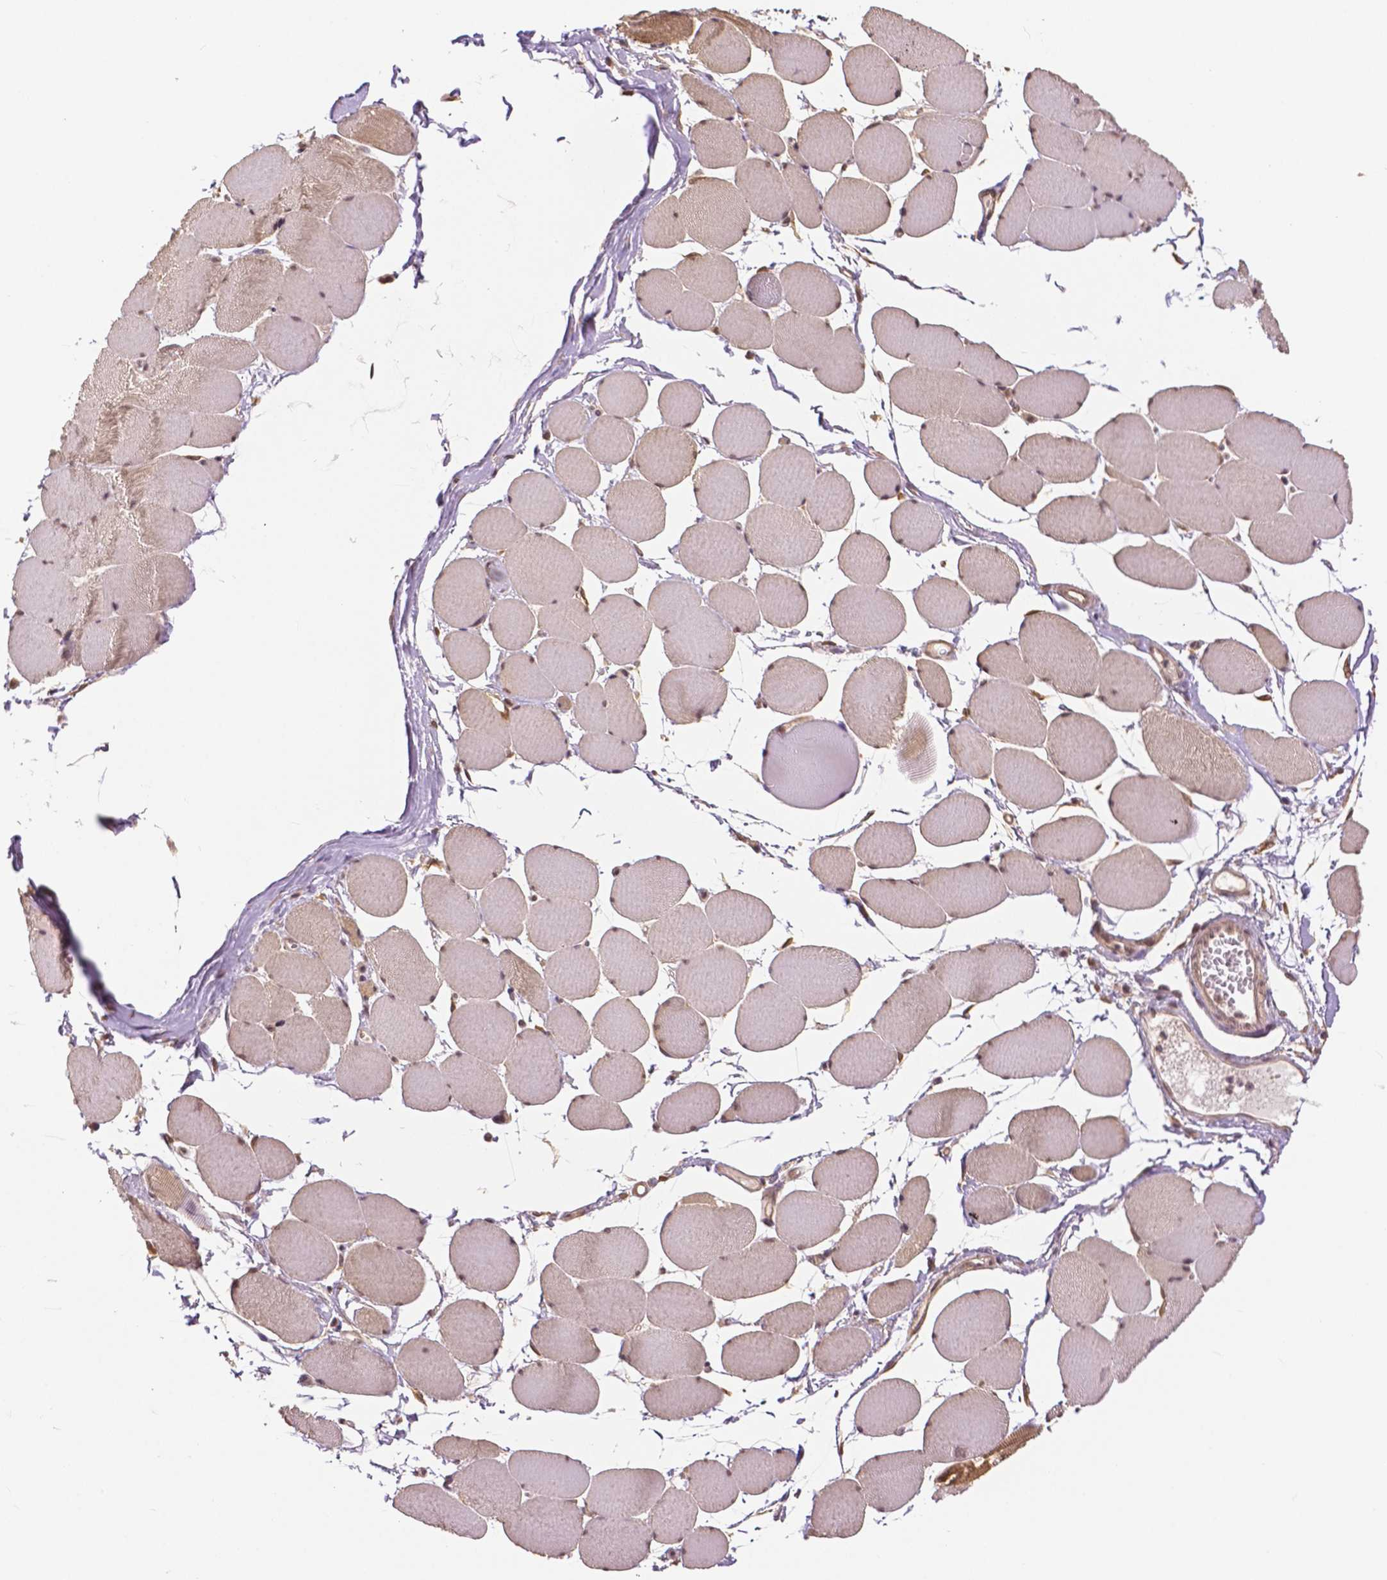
{"staining": {"intensity": "weak", "quantity": "25%-75%", "location": "cytoplasmic/membranous,nuclear"}, "tissue": "skeletal muscle", "cell_type": "Myocytes", "image_type": "normal", "snomed": [{"axis": "morphology", "description": "Normal tissue, NOS"}, {"axis": "topography", "description": "Skeletal muscle"}], "caption": "Approximately 25%-75% of myocytes in benign human skeletal muscle display weak cytoplasmic/membranous,nuclear protein expression as visualized by brown immunohistochemical staining.", "gene": "MAP1LC3B", "patient": {"sex": "female", "age": 75}}